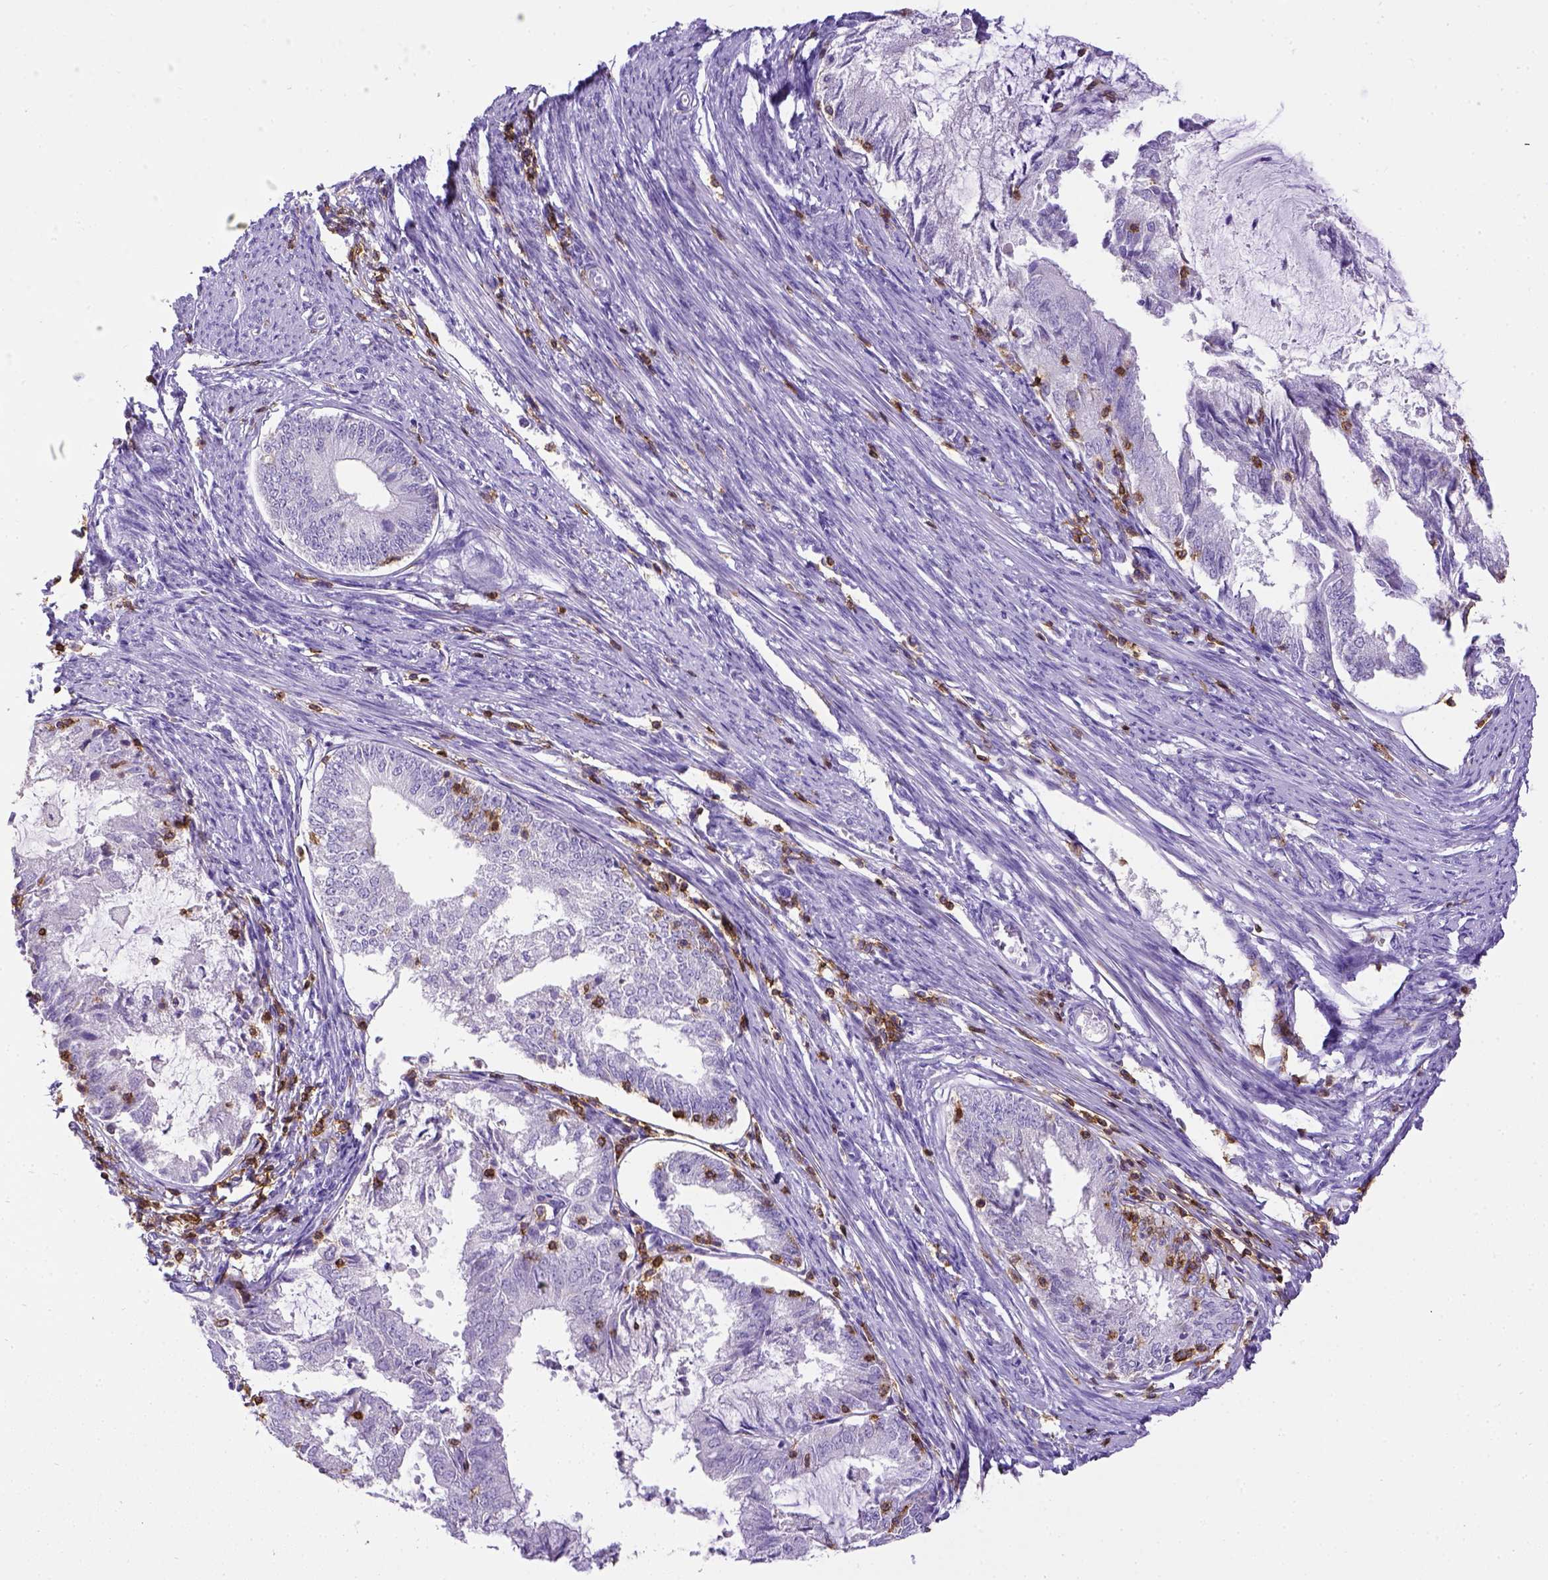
{"staining": {"intensity": "negative", "quantity": "none", "location": "none"}, "tissue": "endometrial cancer", "cell_type": "Tumor cells", "image_type": "cancer", "snomed": [{"axis": "morphology", "description": "Adenocarcinoma, NOS"}, {"axis": "topography", "description": "Endometrium"}], "caption": "Endometrial adenocarcinoma stained for a protein using immunohistochemistry shows no expression tumor cells.", "gene": "CD3E", "patient": {"sex": "female", "age": 57}}